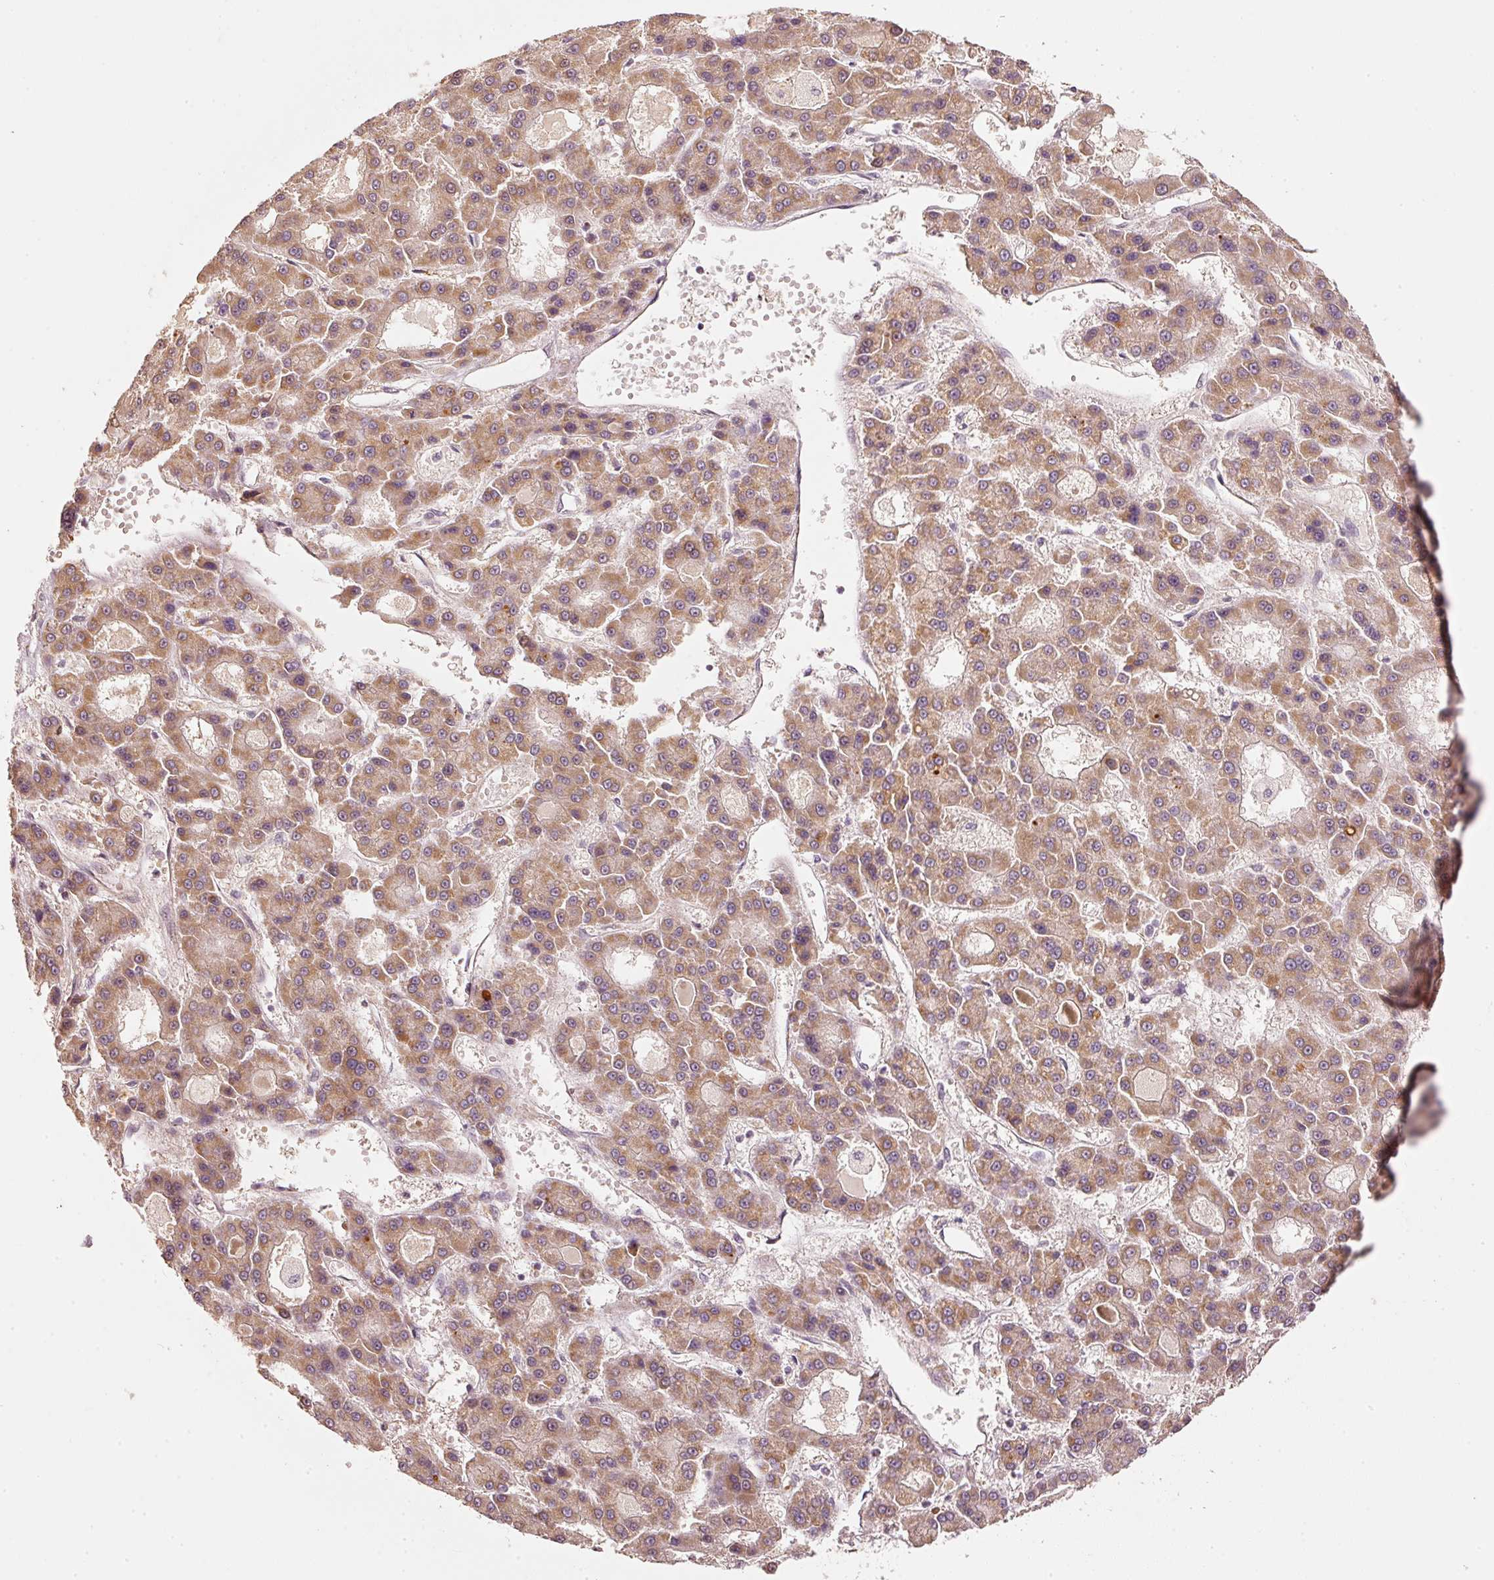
{"staining": {"intensity": "moderate", "quantity": ">75%", "location": "cytoplasmic/membranous"}, "tissue": "liver cancer", "cell_type": "Tumor cells", "image_type": "cancer", "snomed": [{"axis": "morphology", "description": "Carcinoma, Hepatocellular, NOS"}, {"axis": "topography", "description": "Liver"}], "caption": "A medium amount of moderate cytoplasmic/membranous staining is identified in approximately >75% of tumor cells in liver cancer tissue. (Stains: DAB (3,3'-diaminobenzidine) in brown, nuclei in blue, Microscopy: brightfield microscopy at high magnification).", "gene": "ARHGAP22", "patient": {"sex": "male", "age": 70}}